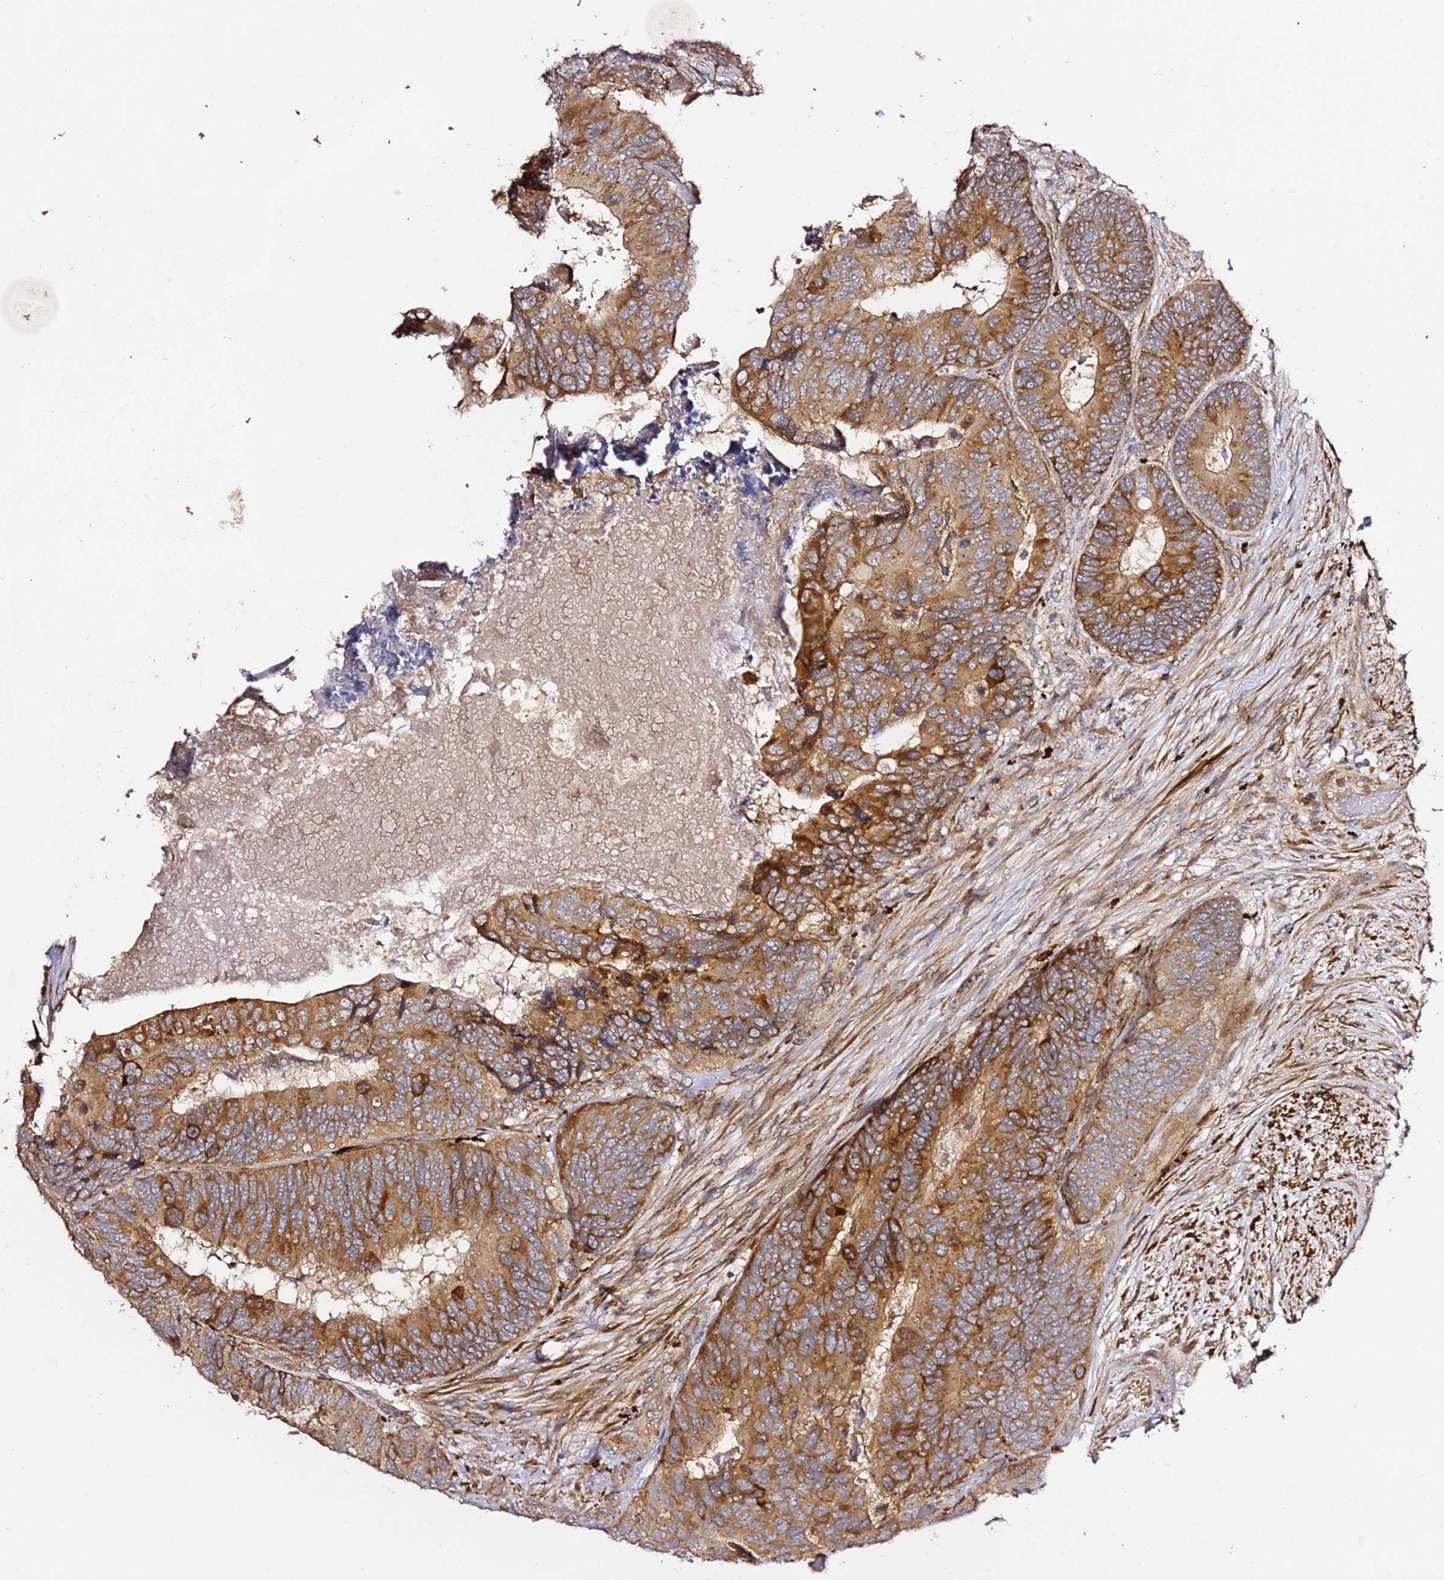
{"staining": {"intensity": "moderate", "quantity": ">75%", "location": "cytoplasmic/membranous"}, "tissue": "colorectal cancer", "cell_type": "Tumor cells", "image_type": "cancer", "snomed": [{"axis": "morphology", "description": "Adenocarcinoma, NOS"}, {"axis": "topography", "description": "Colon"}], "caption": "Immunohistochemistry (DAB (3,3'-diaminobenzidine)) staining of adenocarcinoma (colorectal) displays moderate cytoplasmic/membranous protein expression in about >75% of tumor cells.", "gene": "PVRIG", "patient": {"sex": "female", "age": 67}}